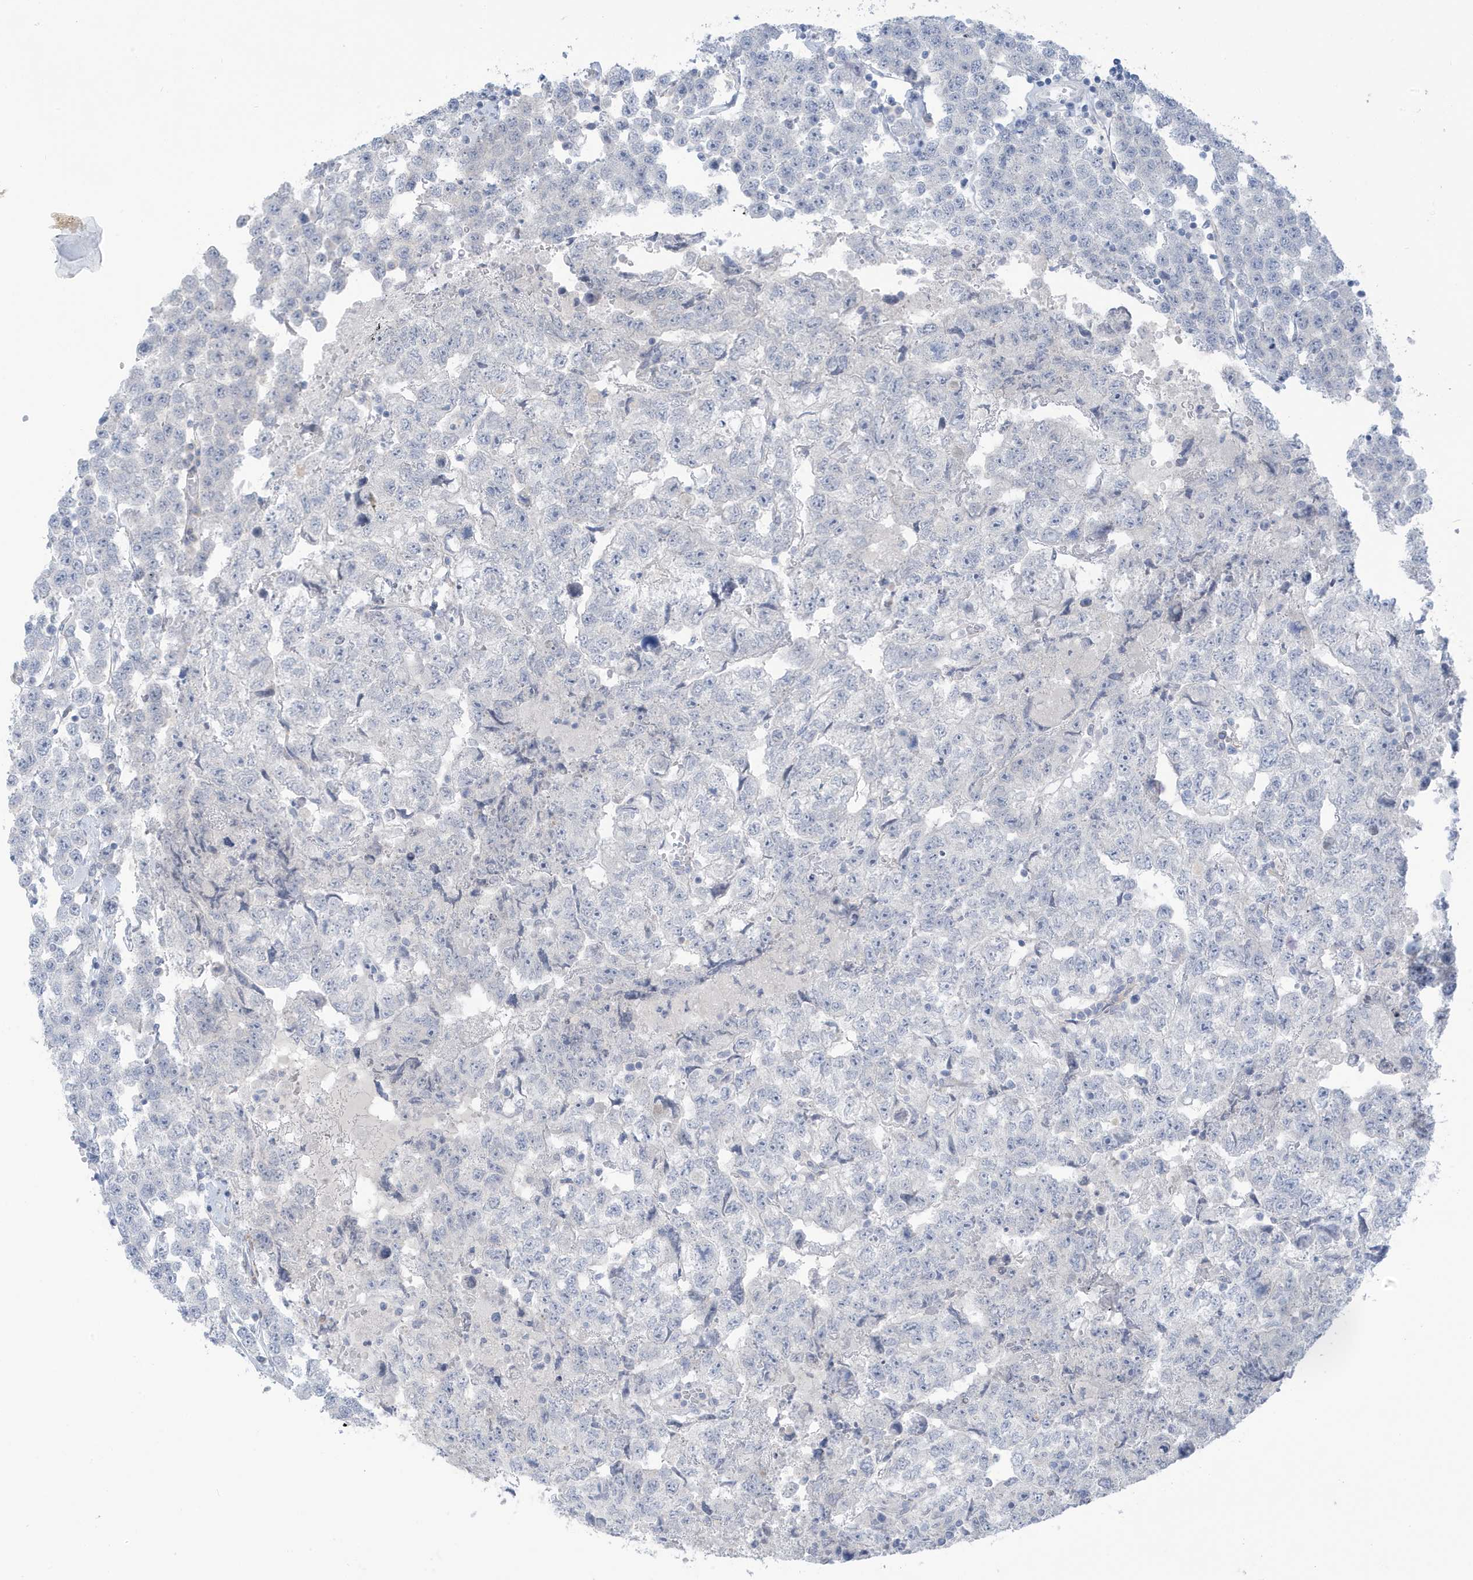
{"staining": {"intensity": "negative", "quantity": "none", "location": "none"}, "tissue": "testis cancer", "cell_type": "Tumor cells", "image_type": "cancer", "snomed": [{"axis": "morphology", "description": "Carcinoma, Embryonal, NOS"}, {"axis": "topography", "description": "Testis"}], "caption": "DAB (3,3'-diaminobenzidine) immunohistochemical staining of testis cancer (embryonal carcinoma) exhibits no significant expression in tumor cells.", "gene": "PERM1", "patient": {"sex": "male", "age": 36}}